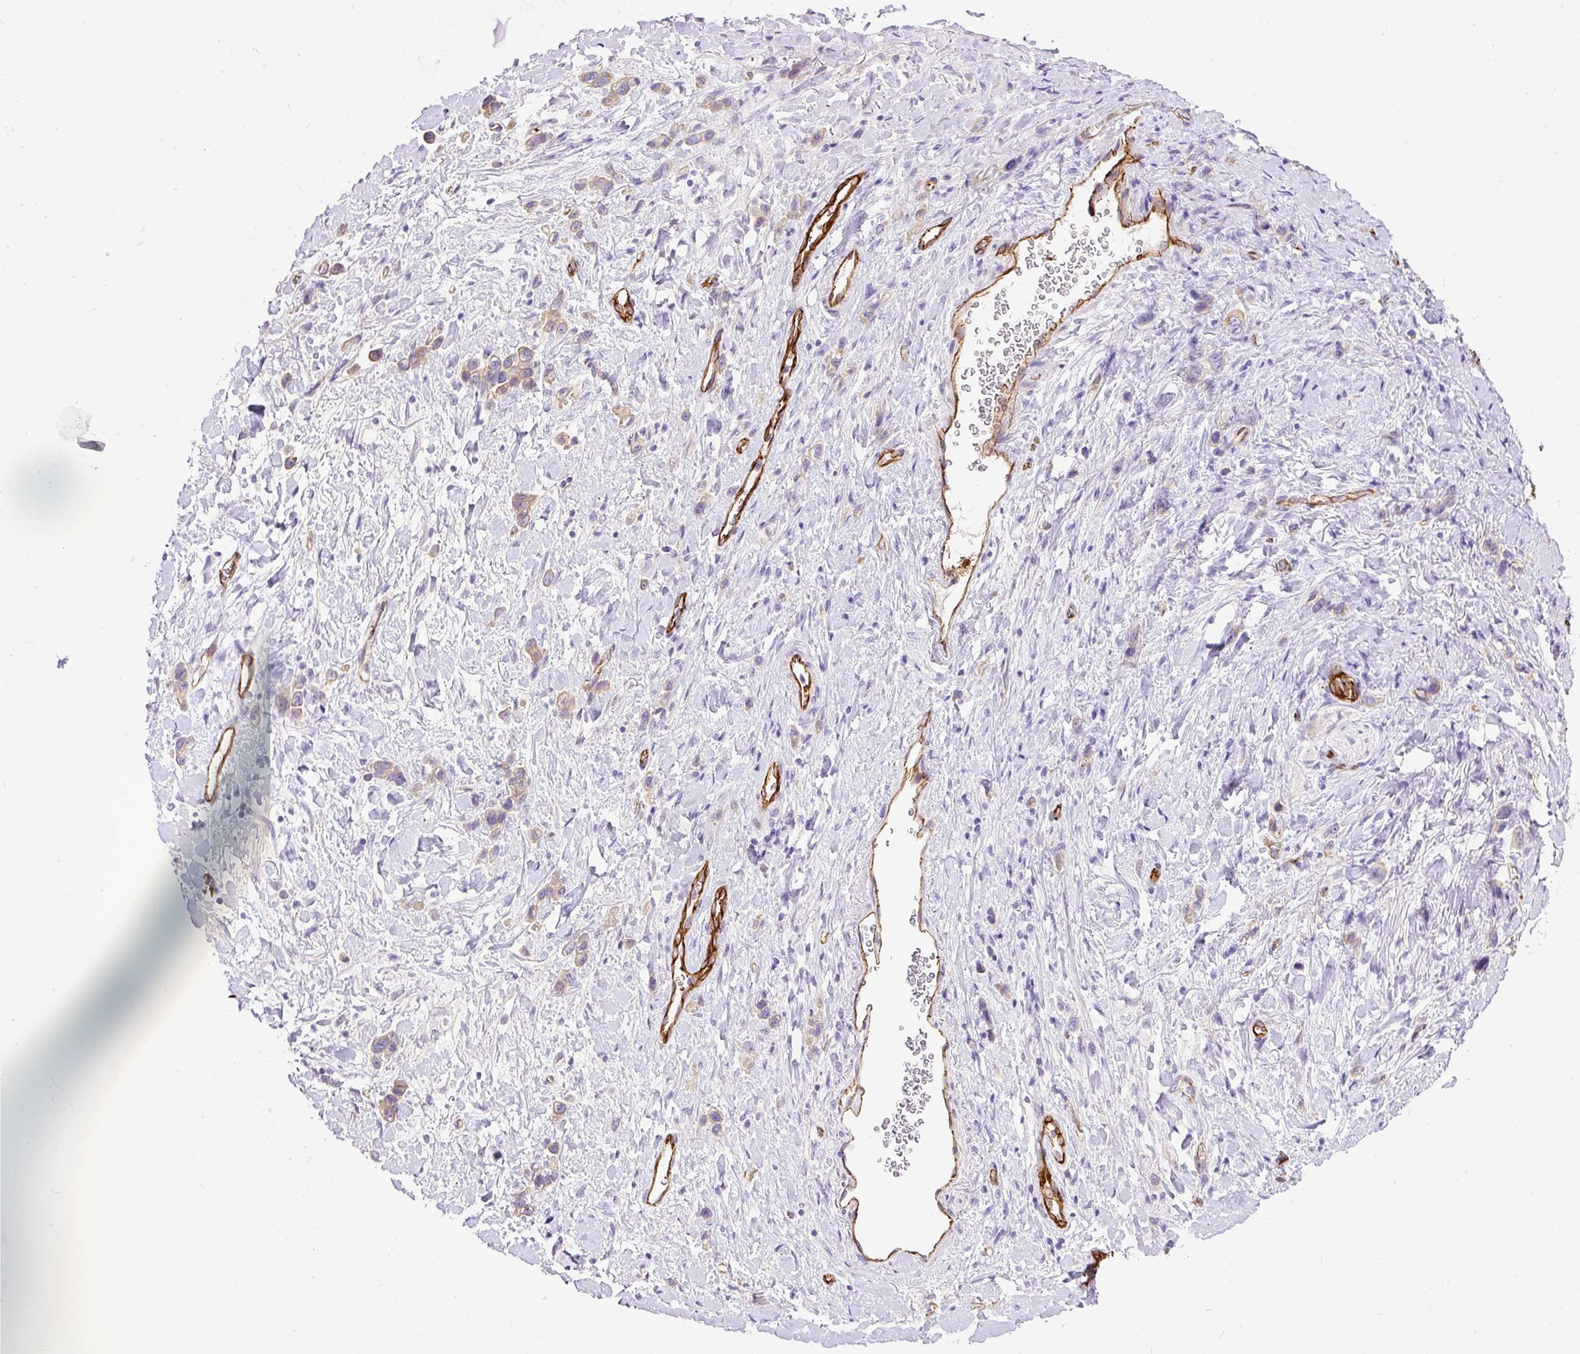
{"staining": {"intensity": "weak", "quantity": "<25%", "location": "cytoplasmic/membranous"}, "tissue": "stomach cancer", "cell_type": "Tumor cells", "image_type": "cancer", "snomed": [{"axis": "morphology", "description": "Adenocarcinoma, NOS"}, {"axis": "topography", "description": "Stomach"}], "caption": "A high-resolution histopathology image shows immunohistochemistry (IHC) staining of adenocarcinoma (stomach), which exhibits no significant staining in tumor cells.", "gene": "MAGEB16", "patient": {"sex": "female", "age": 65}}